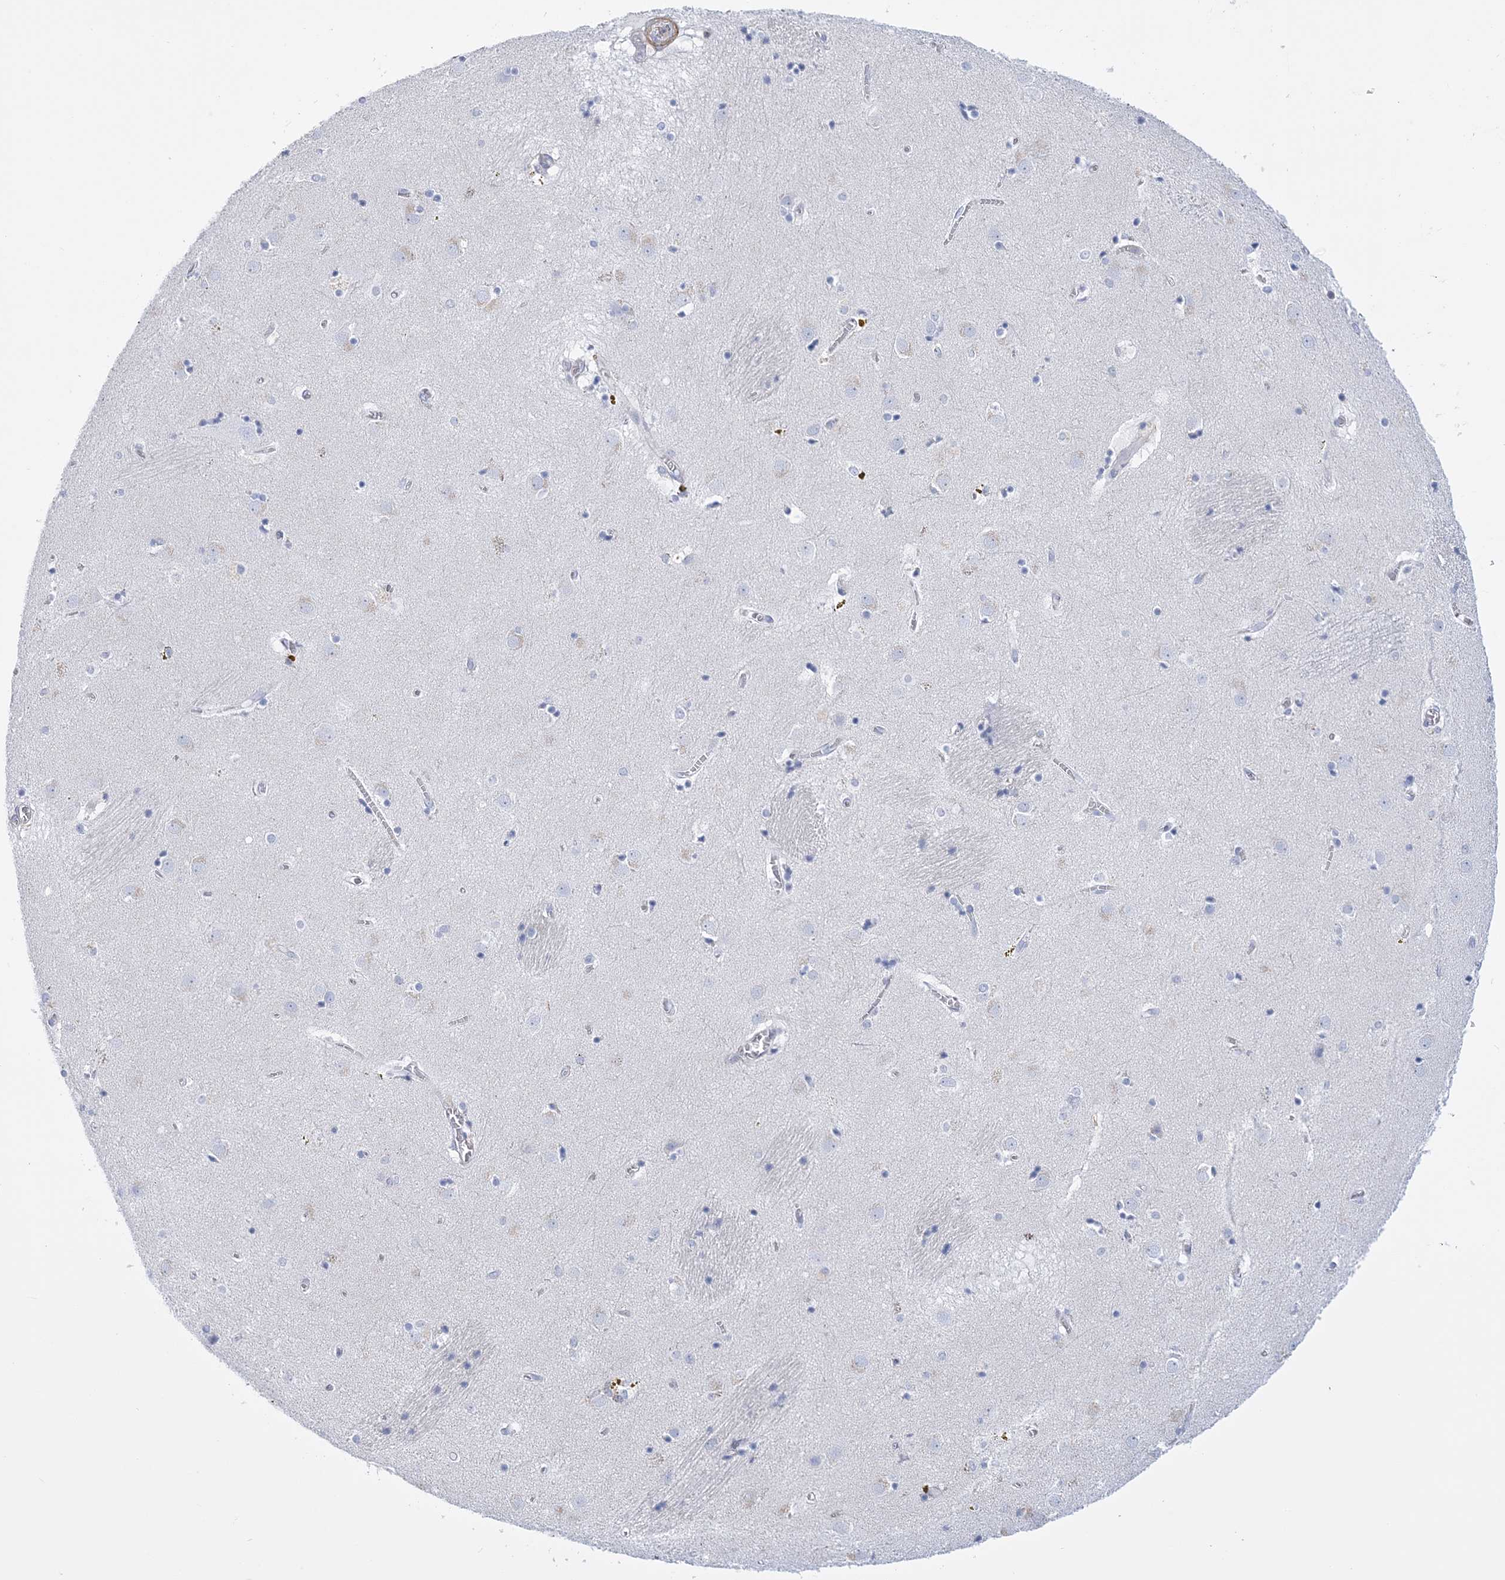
{"staining": {"intensity": "negative", "quantity": "none", "location": "none"}, "tissue": "caudate", "cell_type": "Glial cells", "image_type": "normal", "snomed": [{"axis": "morphology", "description": "Normal tissue, NOS"}, {"axis": "topography", "description": "Lateral ventricle wall"}], "caption": "This is an immunohistochemistry photomicrograph of normal human caudate. There is no staining in glial cells.", "gene": "C11orf21", "patient": {"sex": "male", "age": 70}}